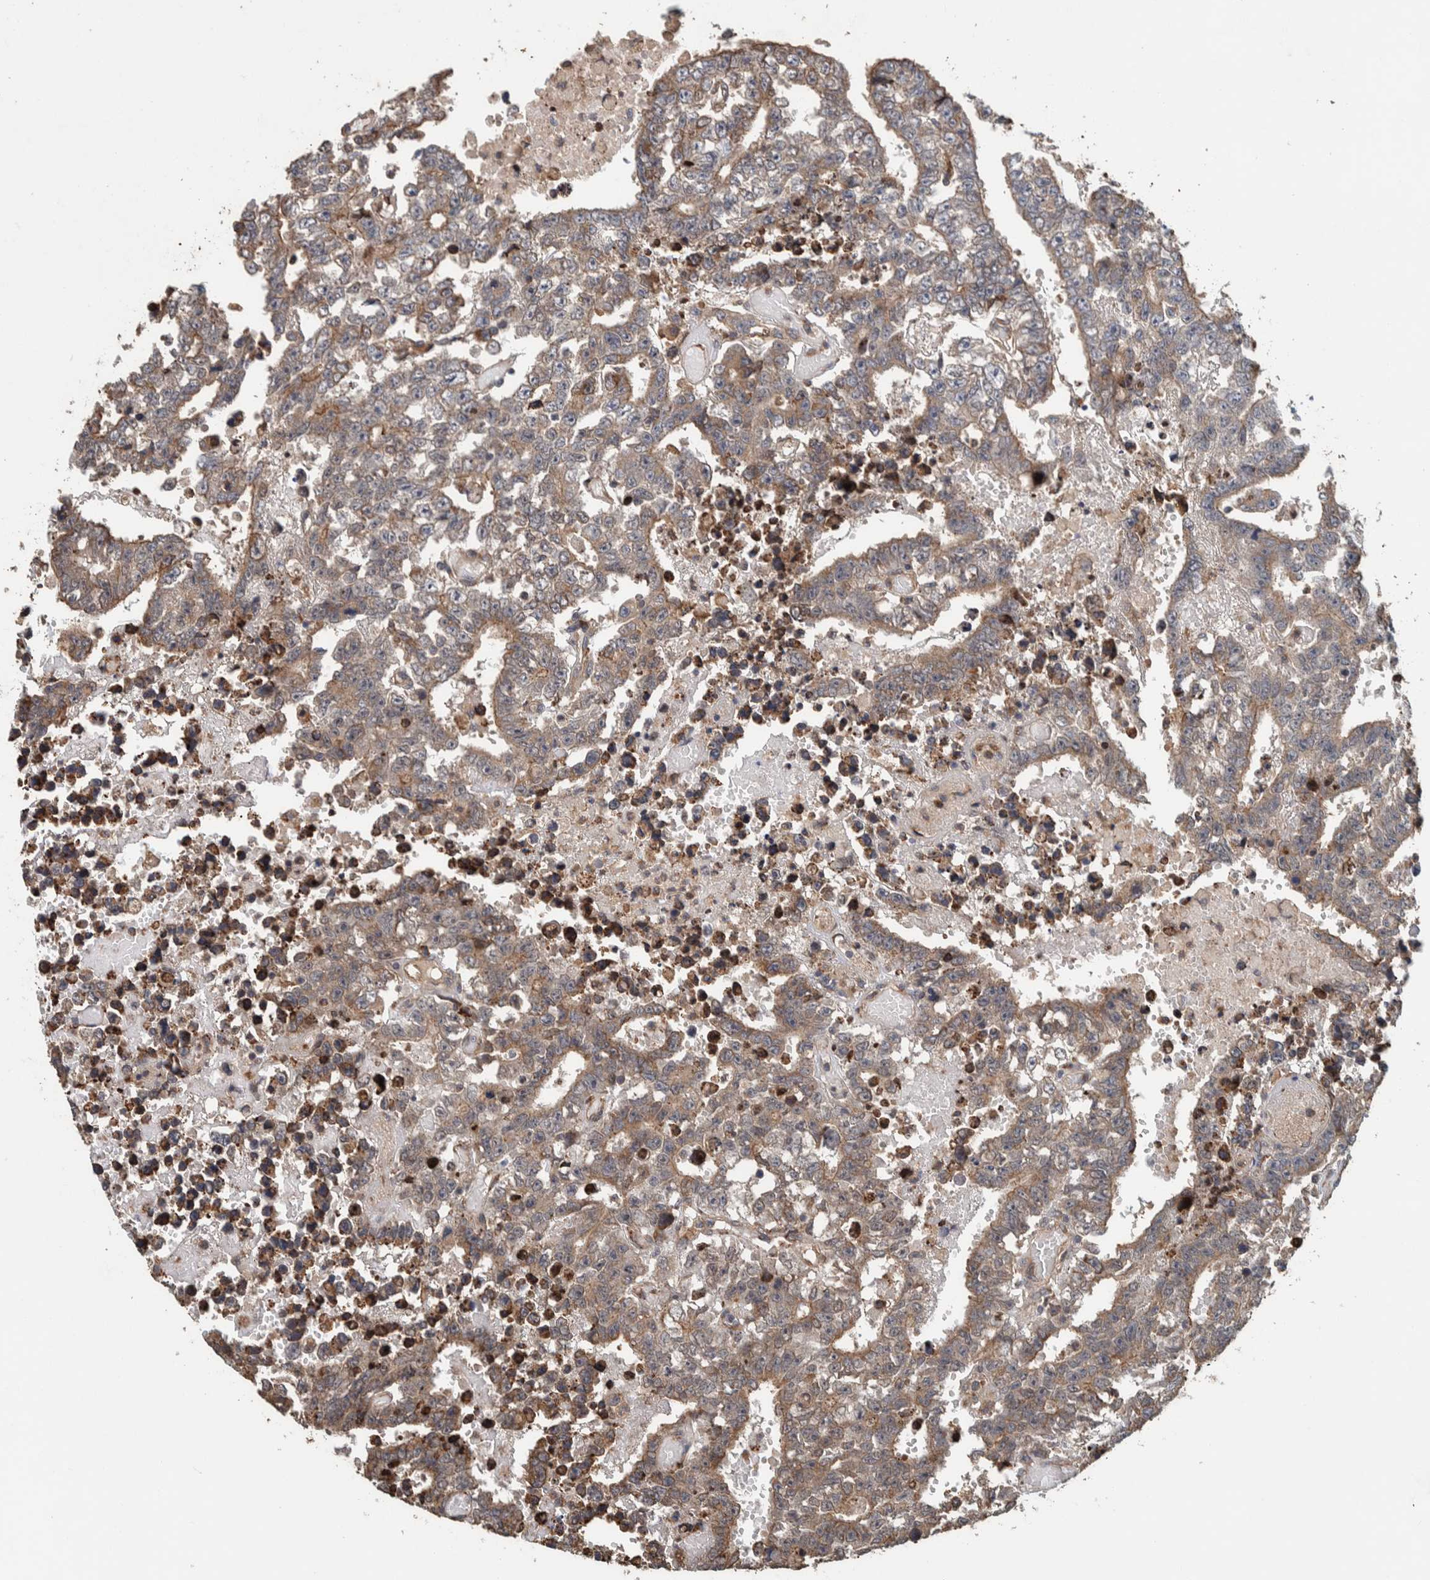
{"staining": {"intensity": "moderate", "quantity": ">75%", "location": "cytoplasmic/membranous"}, "tissue": "testis cancer", "cell_type": "Tumor cells", "image_type": "cancer", "snomed": [{"axis": "morphology", "description": "Carcinoma, Embryonal, NOS"}, {"axis": "topography", "description": "Testis"}], "caption": "Moderate cytoplasmic/membranous staining is identified in about >75% of tumor cells in testis embryonal carcinoma.", "gene": "PLA2G3", "patient": {"sex": "male", "age": 25}}